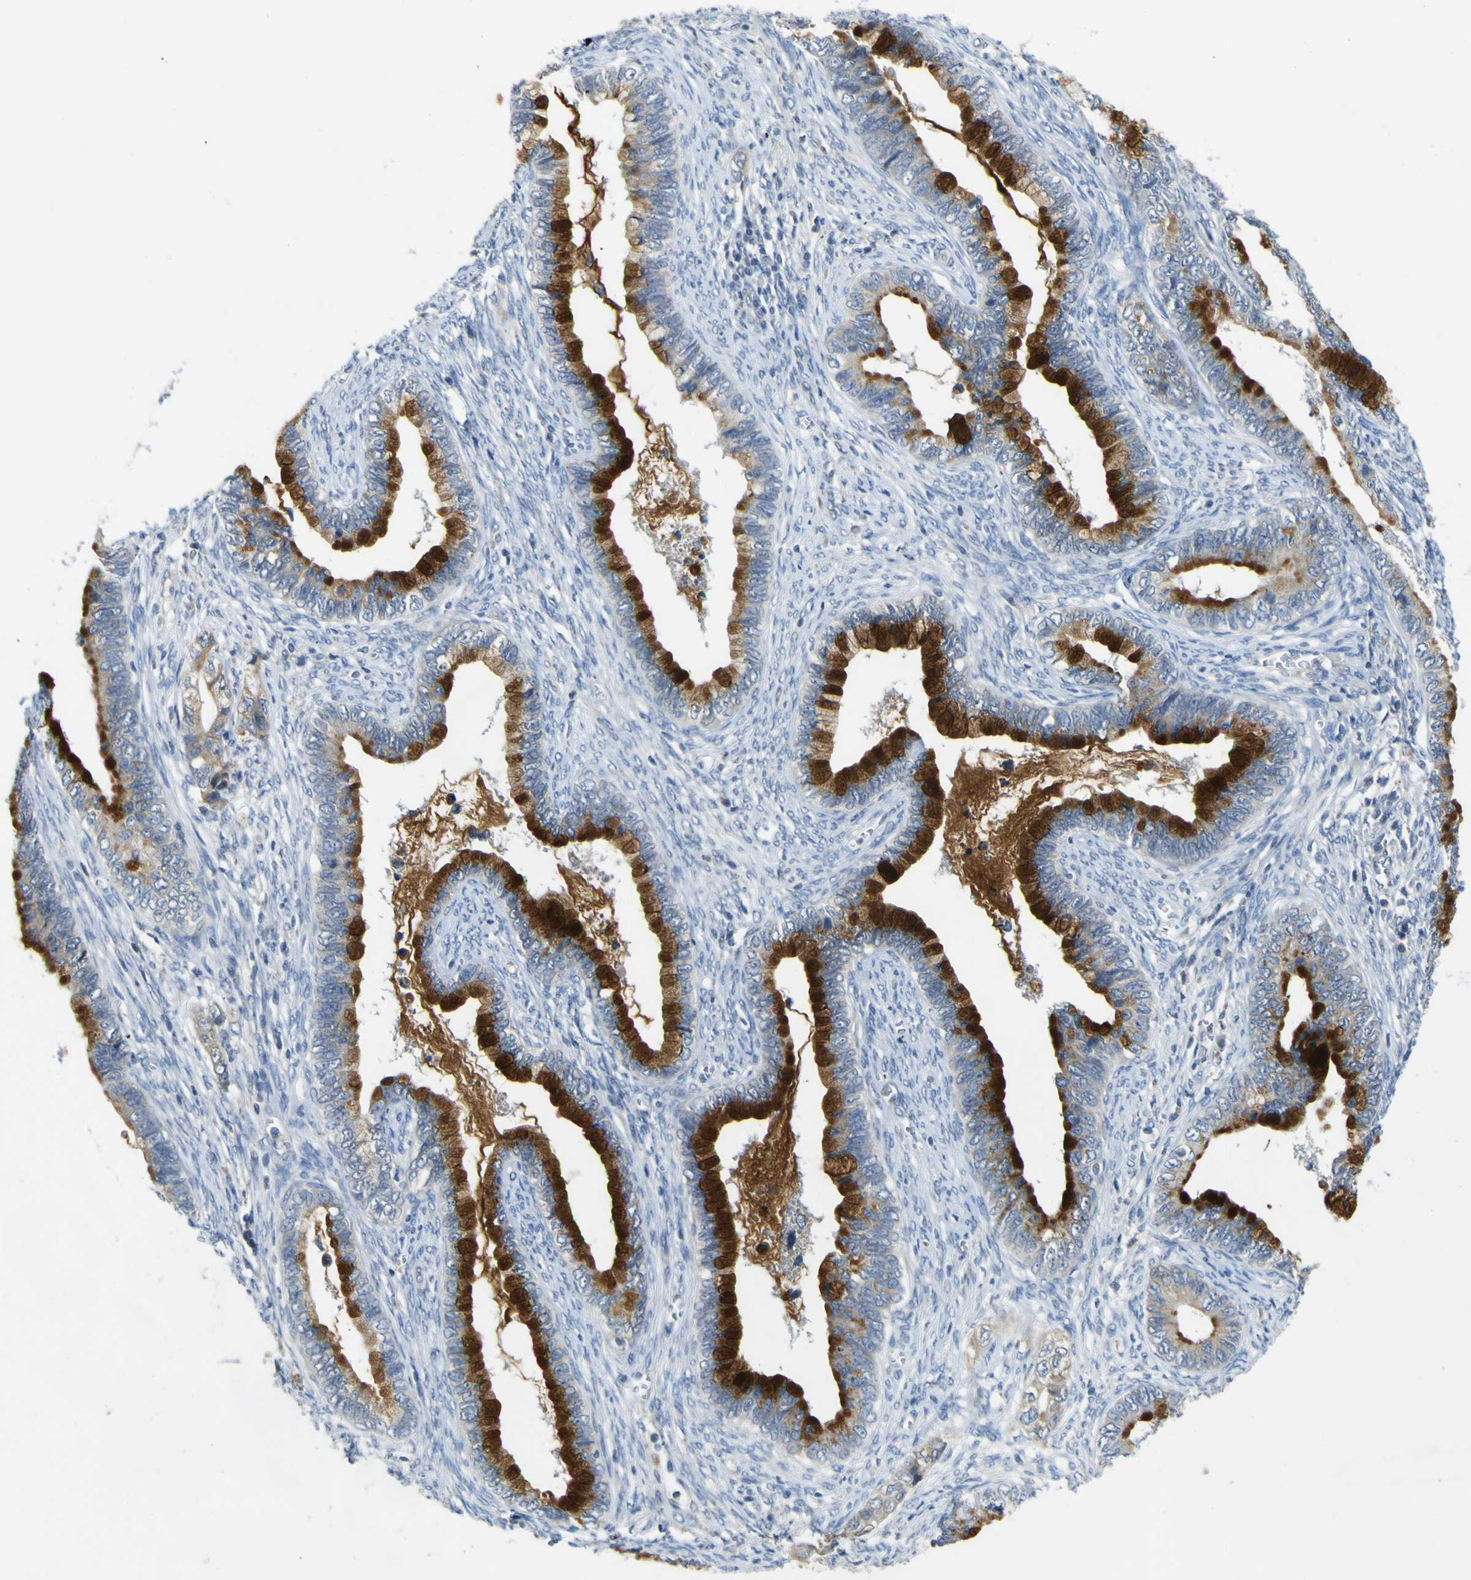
{"staining": {"intensity": "strong", "quantity": ">75%", "location": "cytoplasmic/membranous"}, "tissue": "cervical cancer", "cell_type": "Tumor cells", "image_type": "cancer", "snomed": [{"axis": "morphology", "description": "Adenocarcinoma, NOS"}, {"axis": "topography", "description": "Cervix"}], "caption": "A brown stain shows strong cytoplasmic/membranous staining of a protein in human cervical cancer tumor cells.", "gene": "LDLR", "patient": {"sex": "female", "age": 44}}